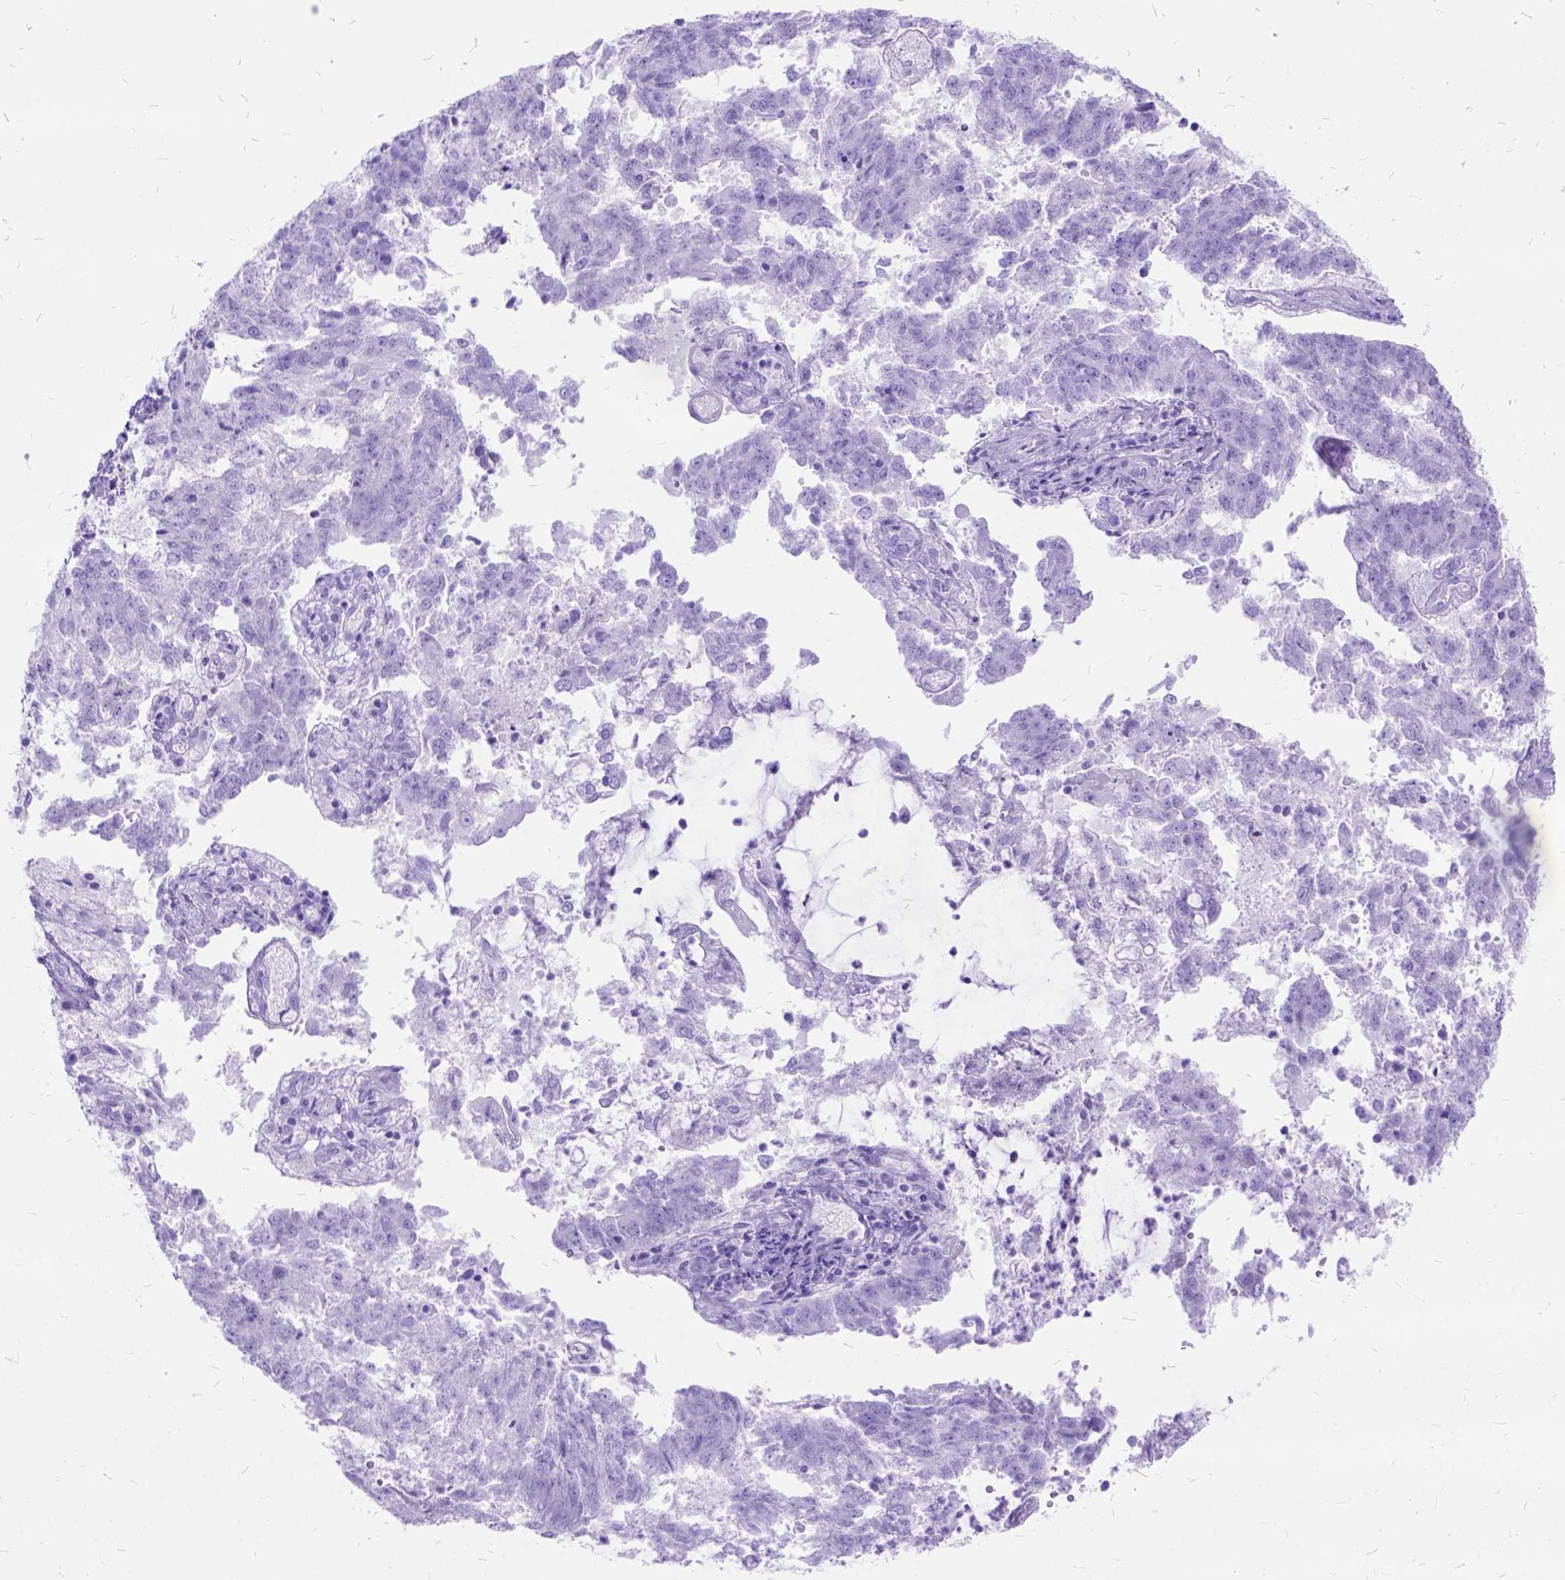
{"staining": {"intensity": "negative", "quantity": "none", "location": "none"}, "tissue": "endometrial cancer", "cell_type": "Tumor cells", "image_type": "cancer", "snomed": [{"axis": "morphology", "description": "Adenocarcinoma, NOS"}, {"axis": "topography", "description": "Endometrium"}], "caption": "Tumor cells are negative for protein expression in human endometrial cancer (adenocarcinoma).", "gene": "DNAH2", "patient": {"sex": "female", "age": 82}}